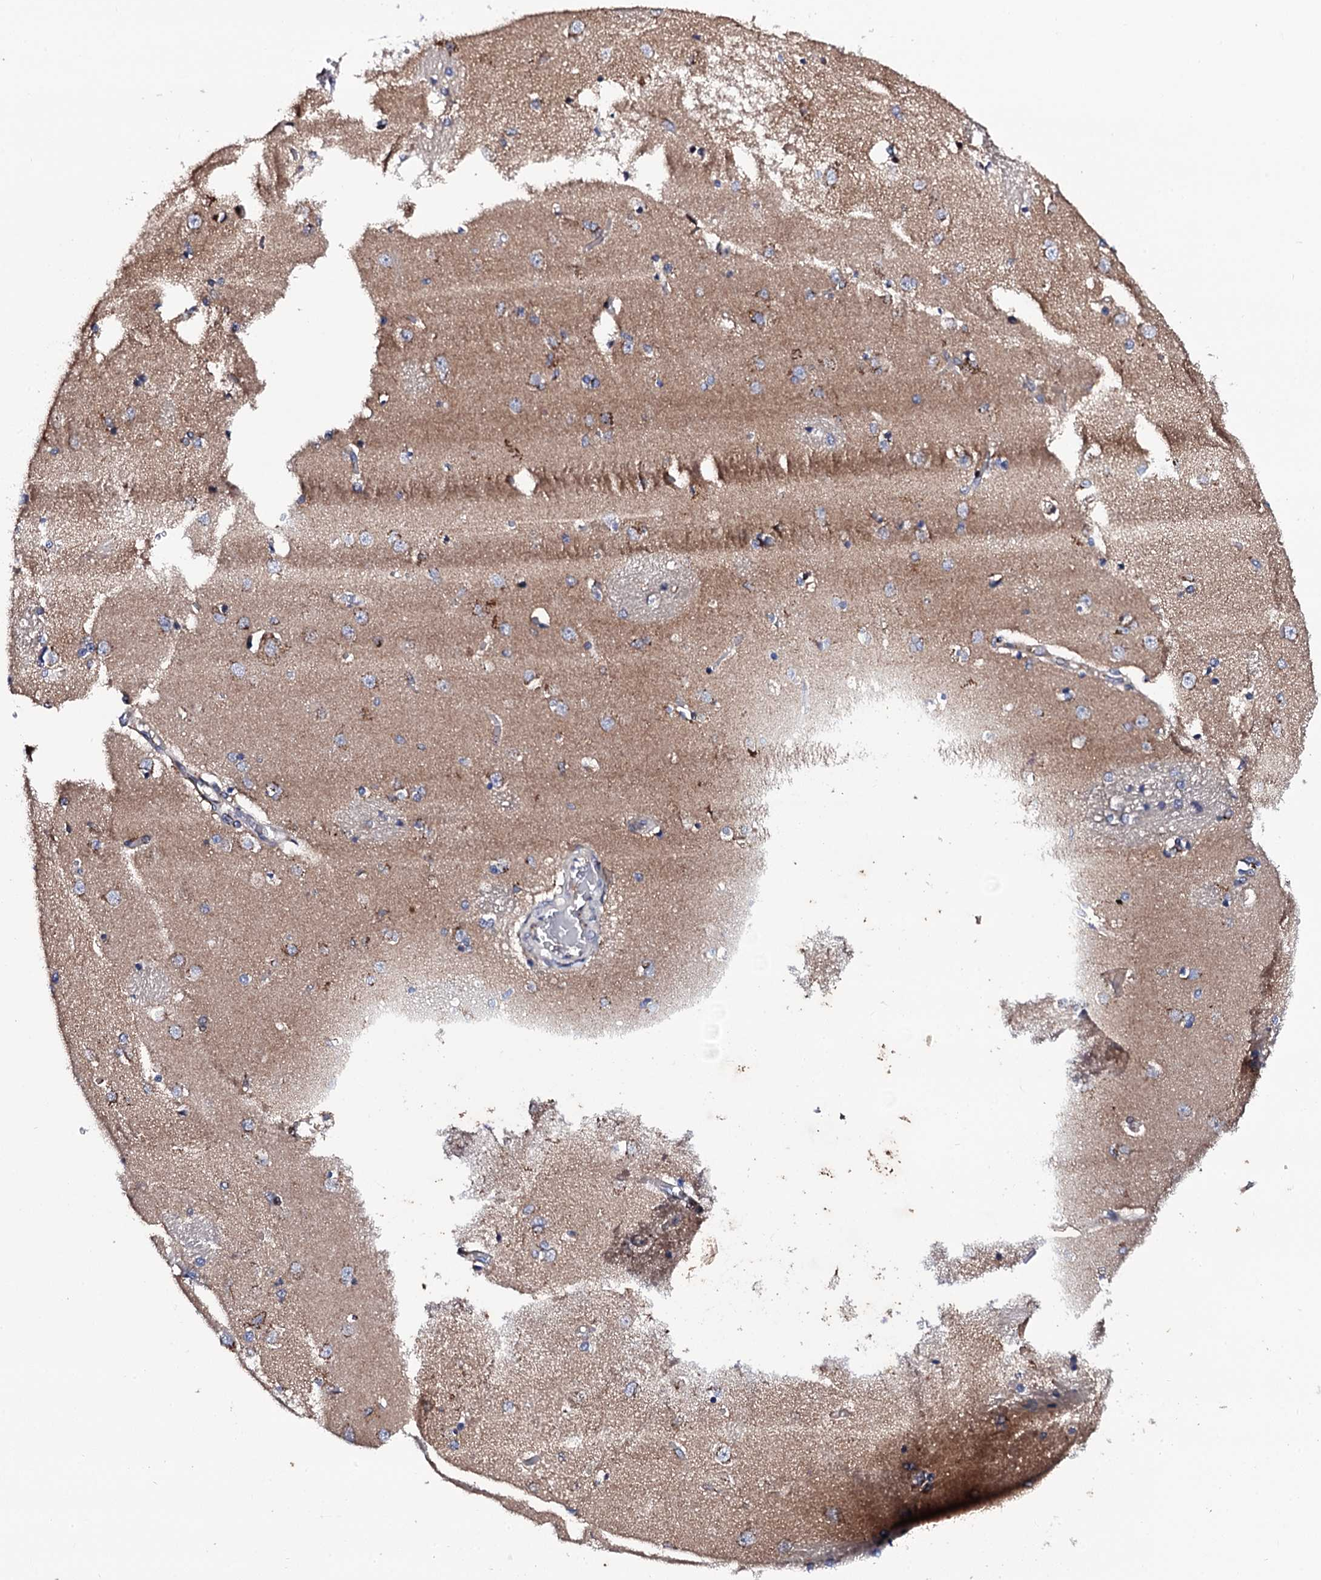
{"staining": {"intensity": "moderate", "quantity": "<25%", "location": "cytoplasmic/membranous"}, "tissue": "caudate", "cell_type": "Glial cells", "image_type": "normal", "snomed": [{"axis": "morphology", "description": "Normal tissue, NOS"}, {"axis": "topography", "description": "Lateral ventricle wall"}], "caption": "Protein expression analysis of normal caudate exhibits moderate cytoplasmic/membranous expression in approximately <25% of glial cells. The staining is performed using DAB (3,3'-diaminobenzidine) brown chromogen to label protein expression. The nuclei are counter-stained blue using hematoxylin.", "gene": "PLET1", "patient": {"sex": "male", "age": 37}}